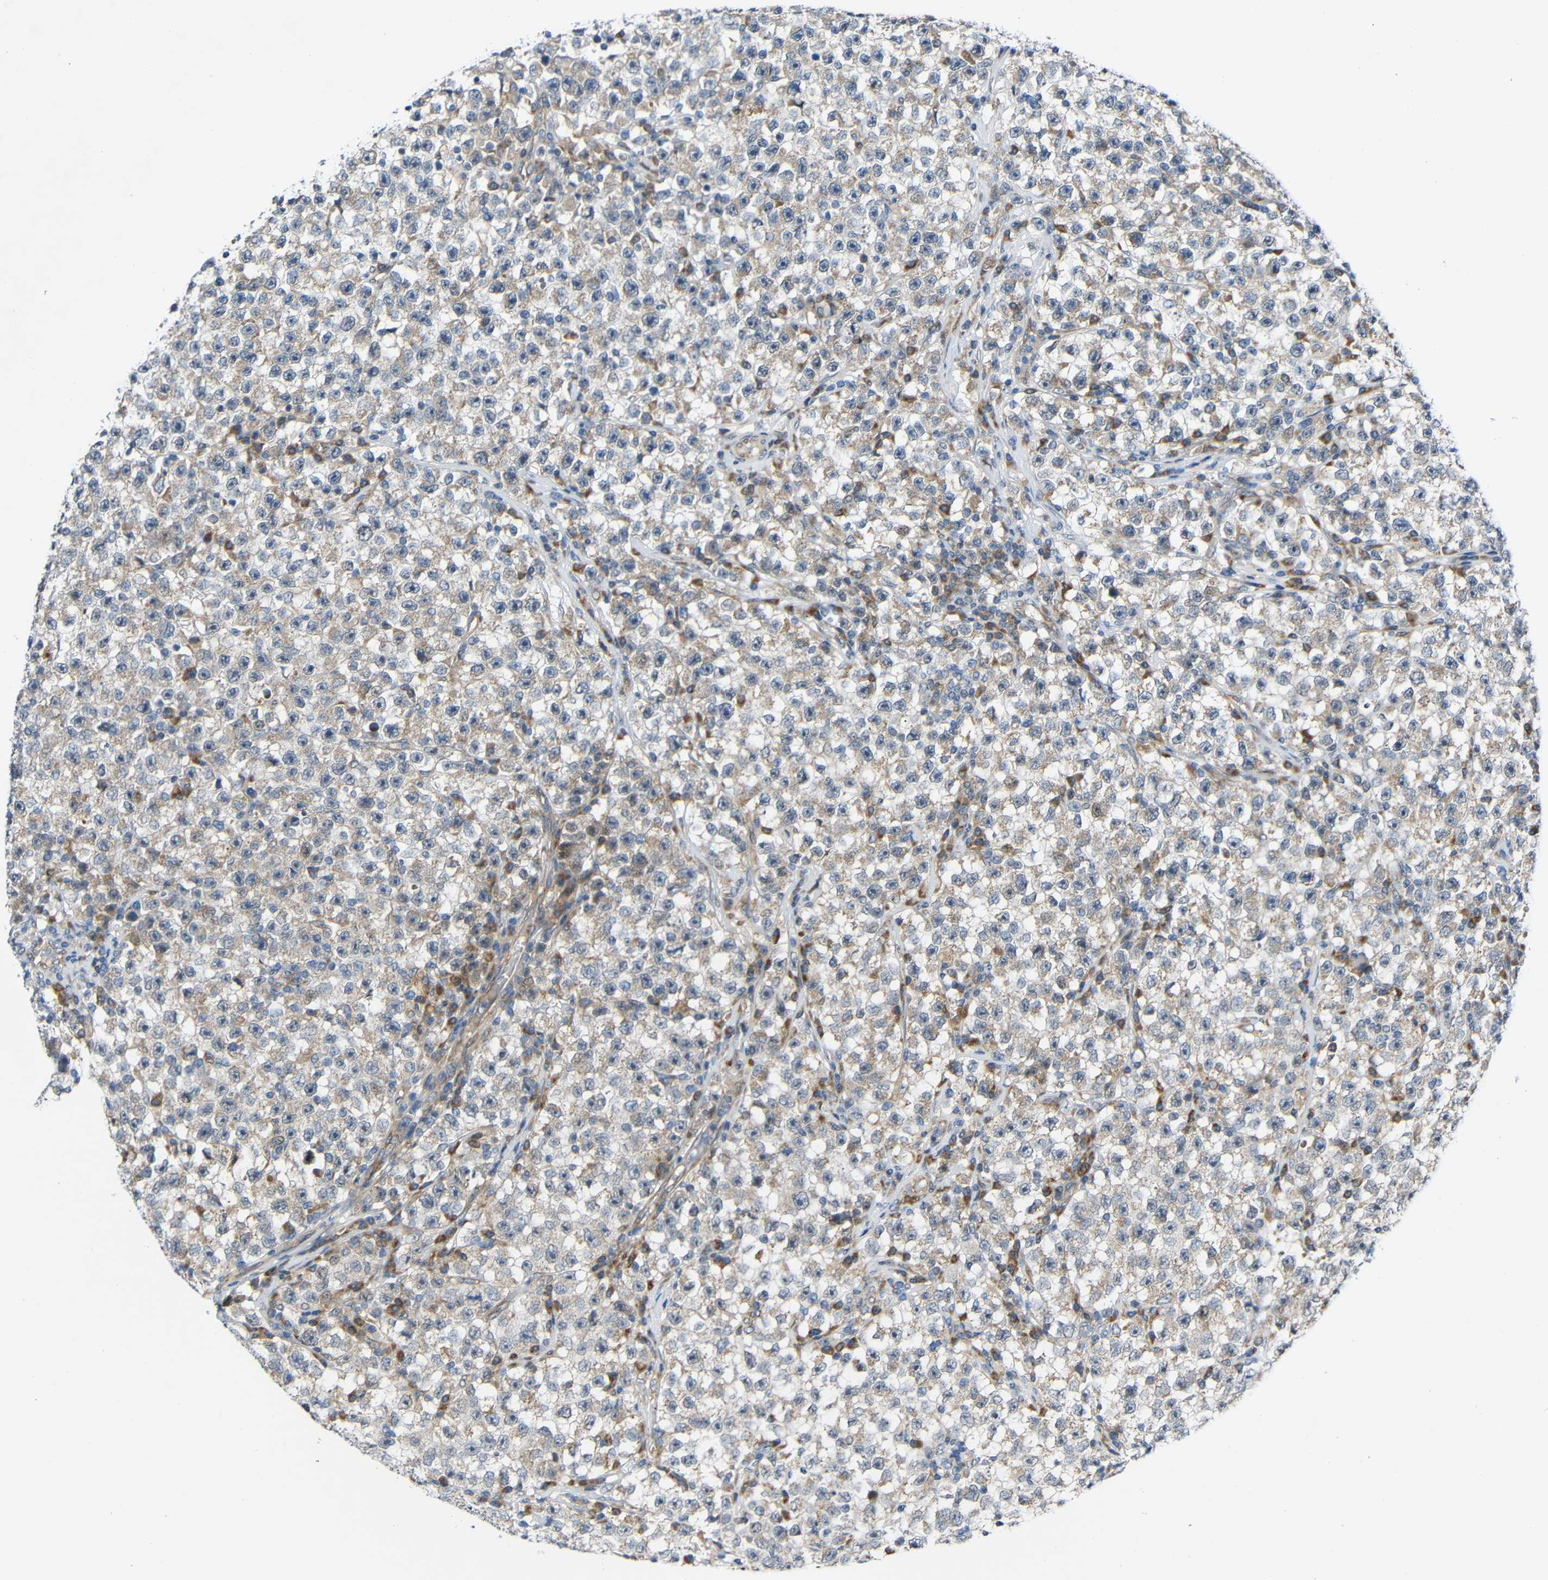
{"staining": {"intensity": "weak", "quantity": "25%-75%", "location": "cytoplasmic/membranous"}, "tissue": "testis cancer", "cell_type": "Tumor cells", "image_type": "cancer", "snomed": [{"axis": "morphology", "description": "Seminoma, NOS"}, {"axis": "topography", "description": "Testis"}], "caption": "This photomicrograph displays IHC staining of human testis seminoma, with low weak cytoplasmic/membranous expression in approximately 25%-75% of tumor cells.", "gene": "TMEM25", "patient": {"sex": "male", "age": 22}}